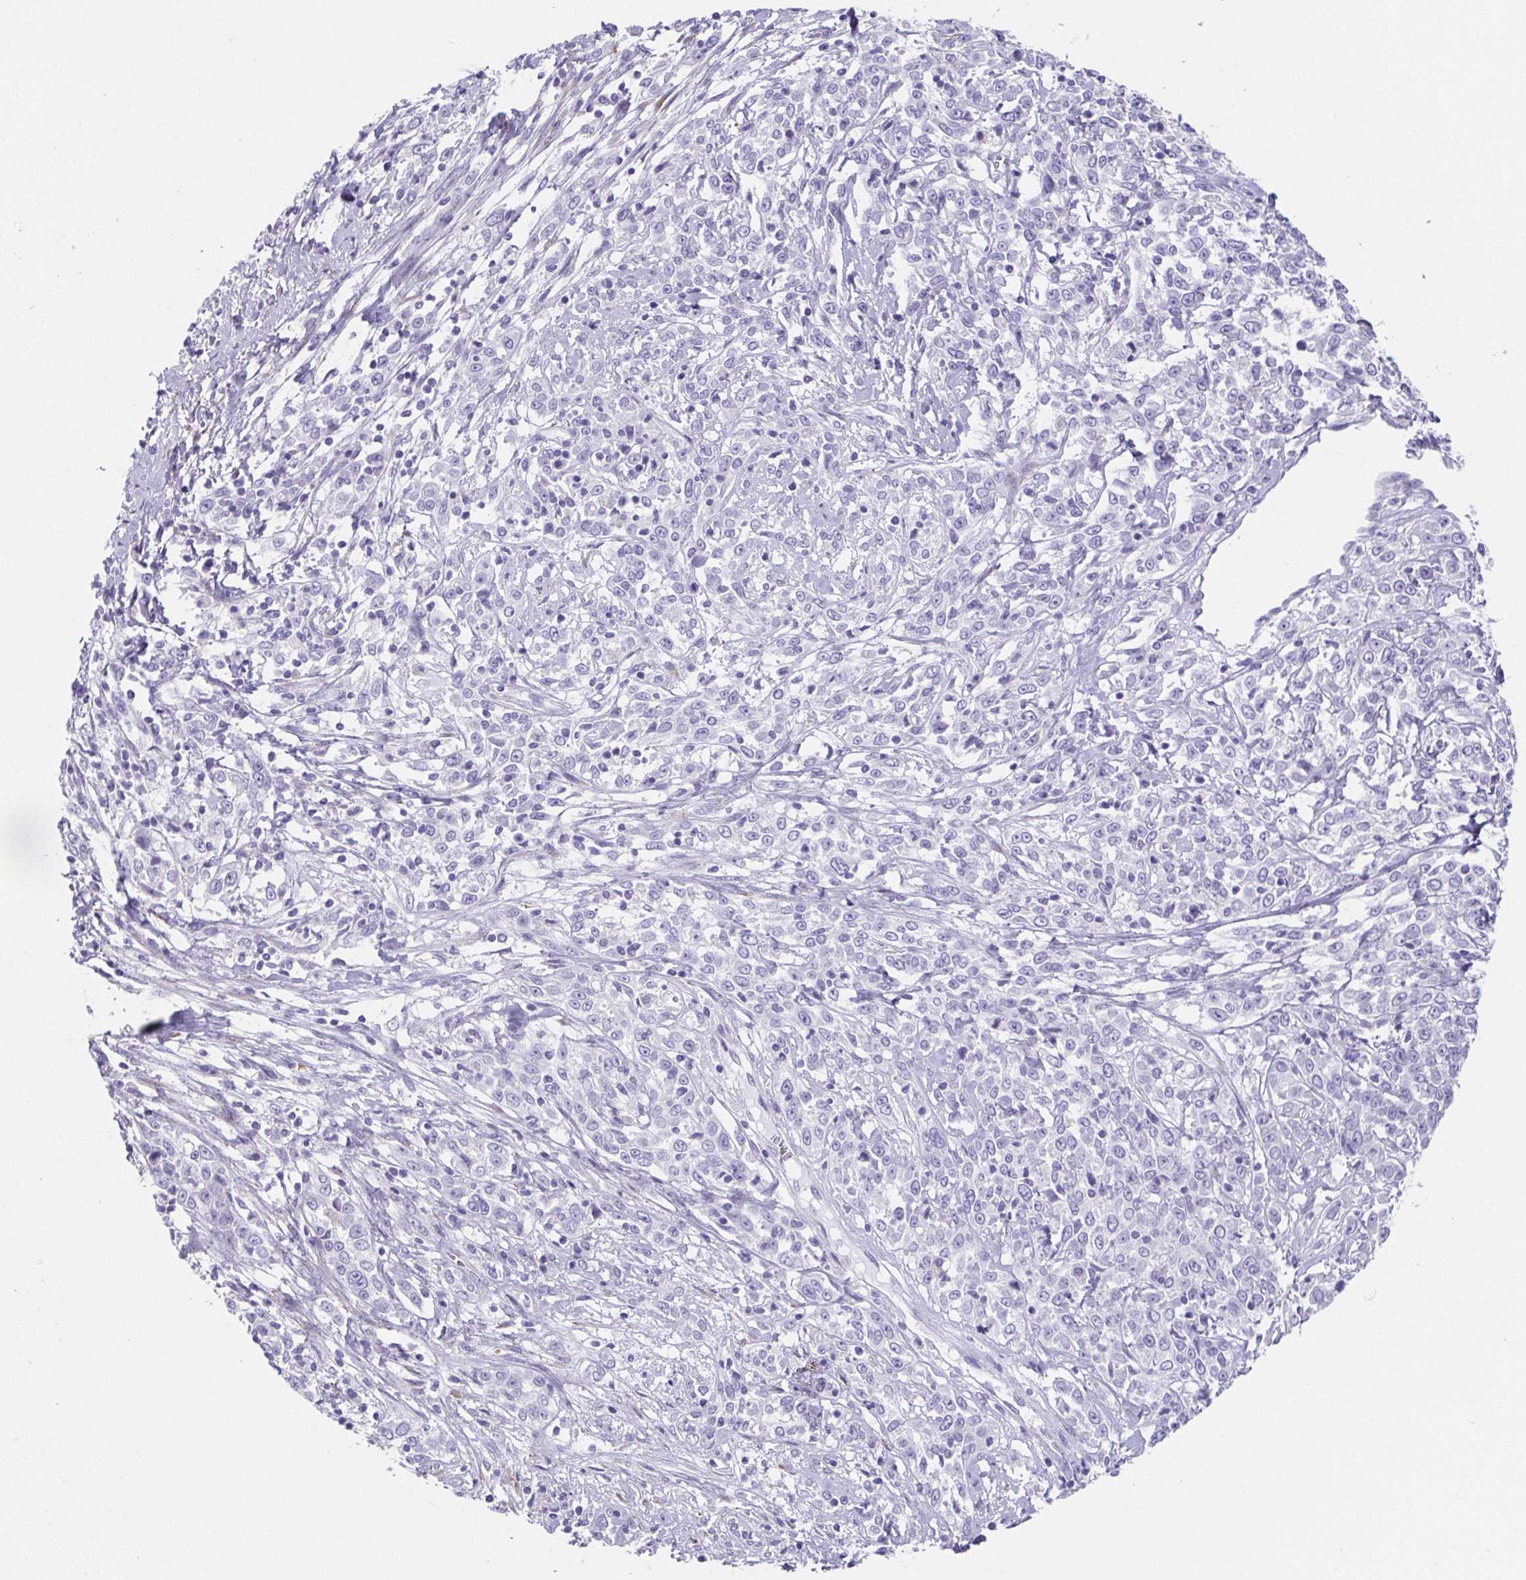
{"staining": {"intensity": "negative", "quantity": "none", "location": "none"}, "tissue": "cervical cancer", "cell_type": "Tumor cells", "image_type": "cancer", "snomed": [{"axis": "morphology", "description": "Adenocarcinoma, NOS"}, {"axis": "topography", "description": "Cervix"}], "caption": "There is no significant expression in tumor cells of cervical cancer (adenocarcinoma).", "gene": "HDGFL1", "patient": {"sex": "female", "age": 40}}